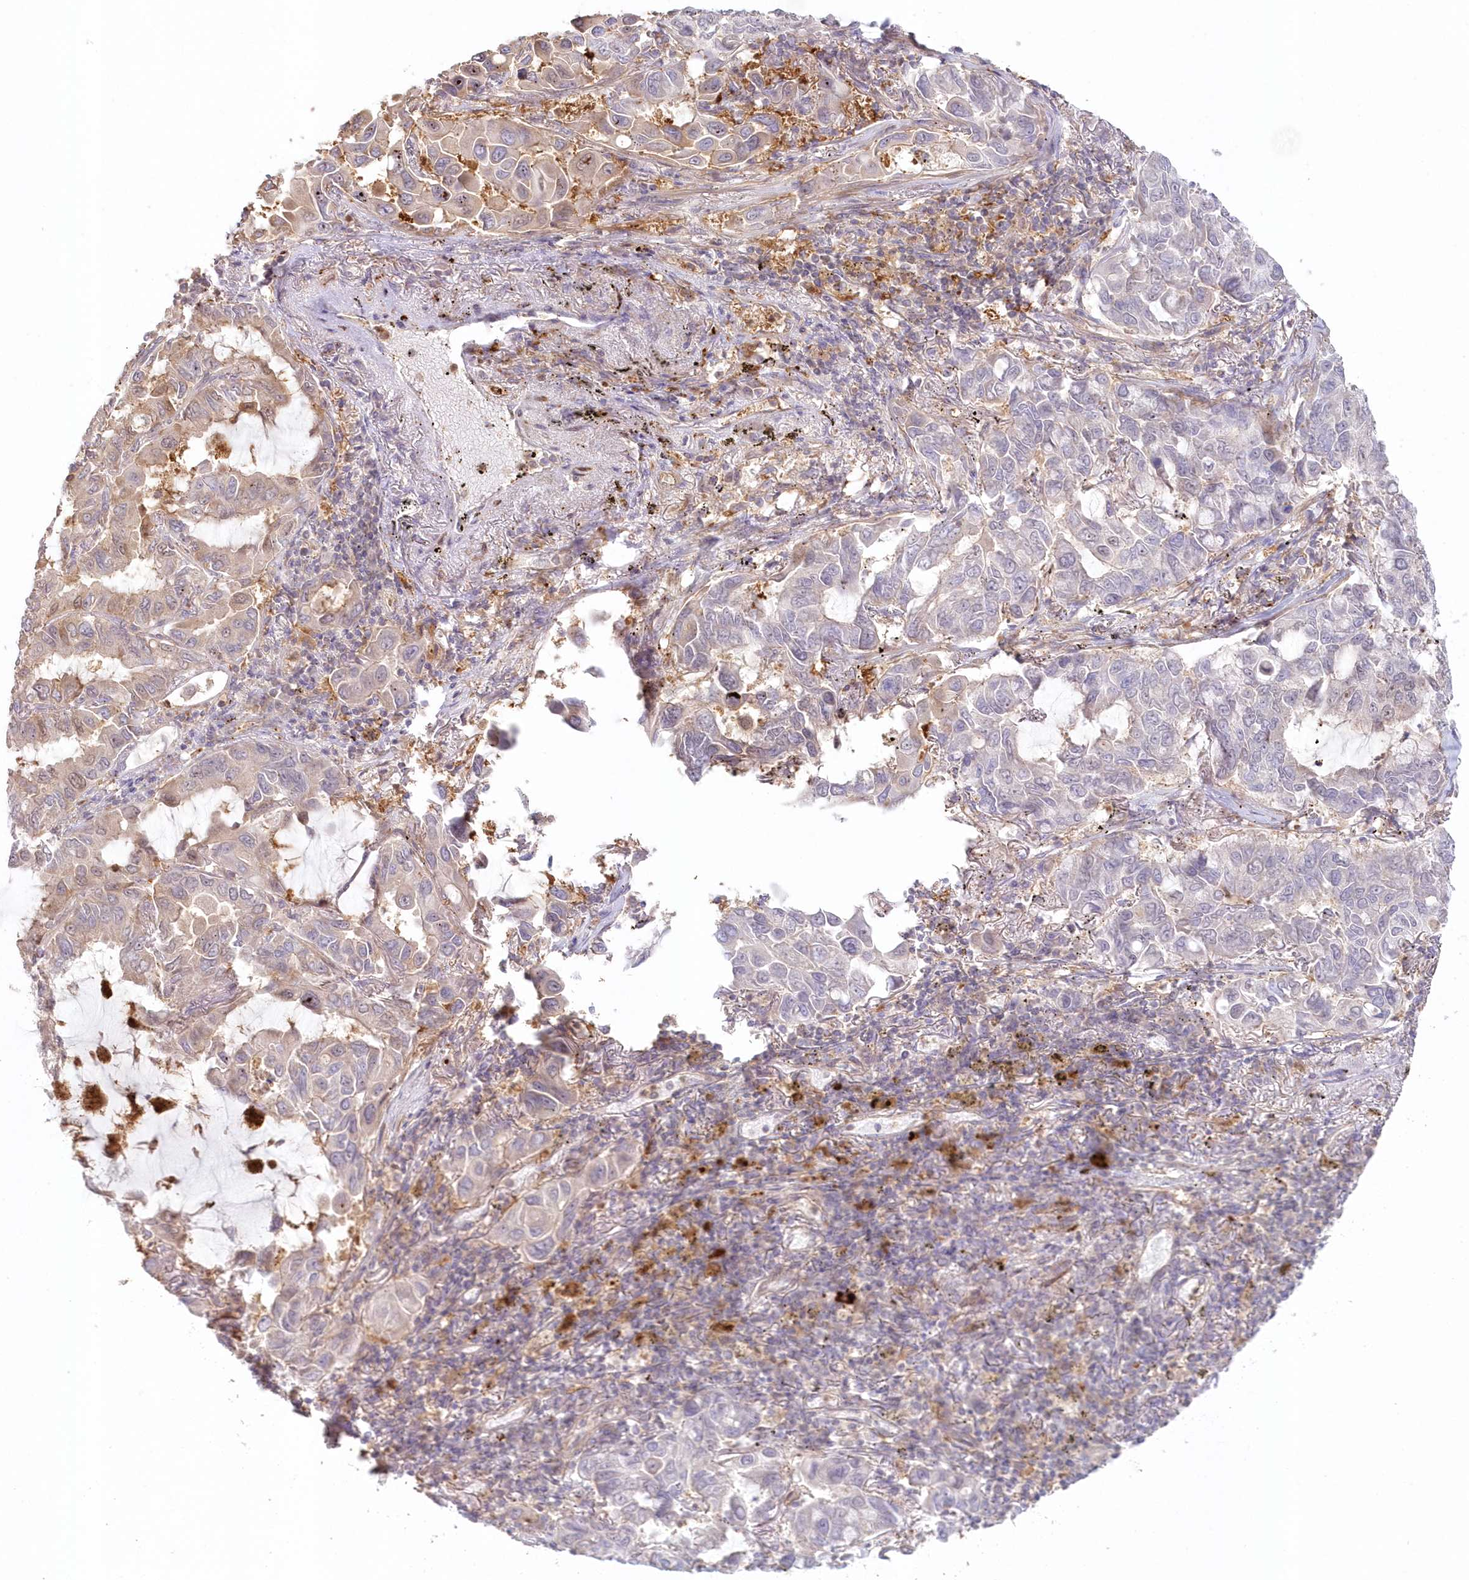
{"staining": {"intensity": "moderate", "quantity": "25%-75%", "location": "cytoplasmic/membranous"}, "tissue": "lung cancer", "cell_type": "Tumor cells", "image_type": "cancer", "snomed": [{"axis": "morphology", "description": "Adenocarcinoma, NOS"}, {"axis": "topography", "description": "Lung"}], "caption": "DAB immunohistochemical staining of lung adenocarcinoma demonstrates moderate cytoplasmic/membranous protein positivity in approximately 25%-75% of tumor cells.", "gene": "GBE1", "patient": {"sex": "male", "age": 64}}